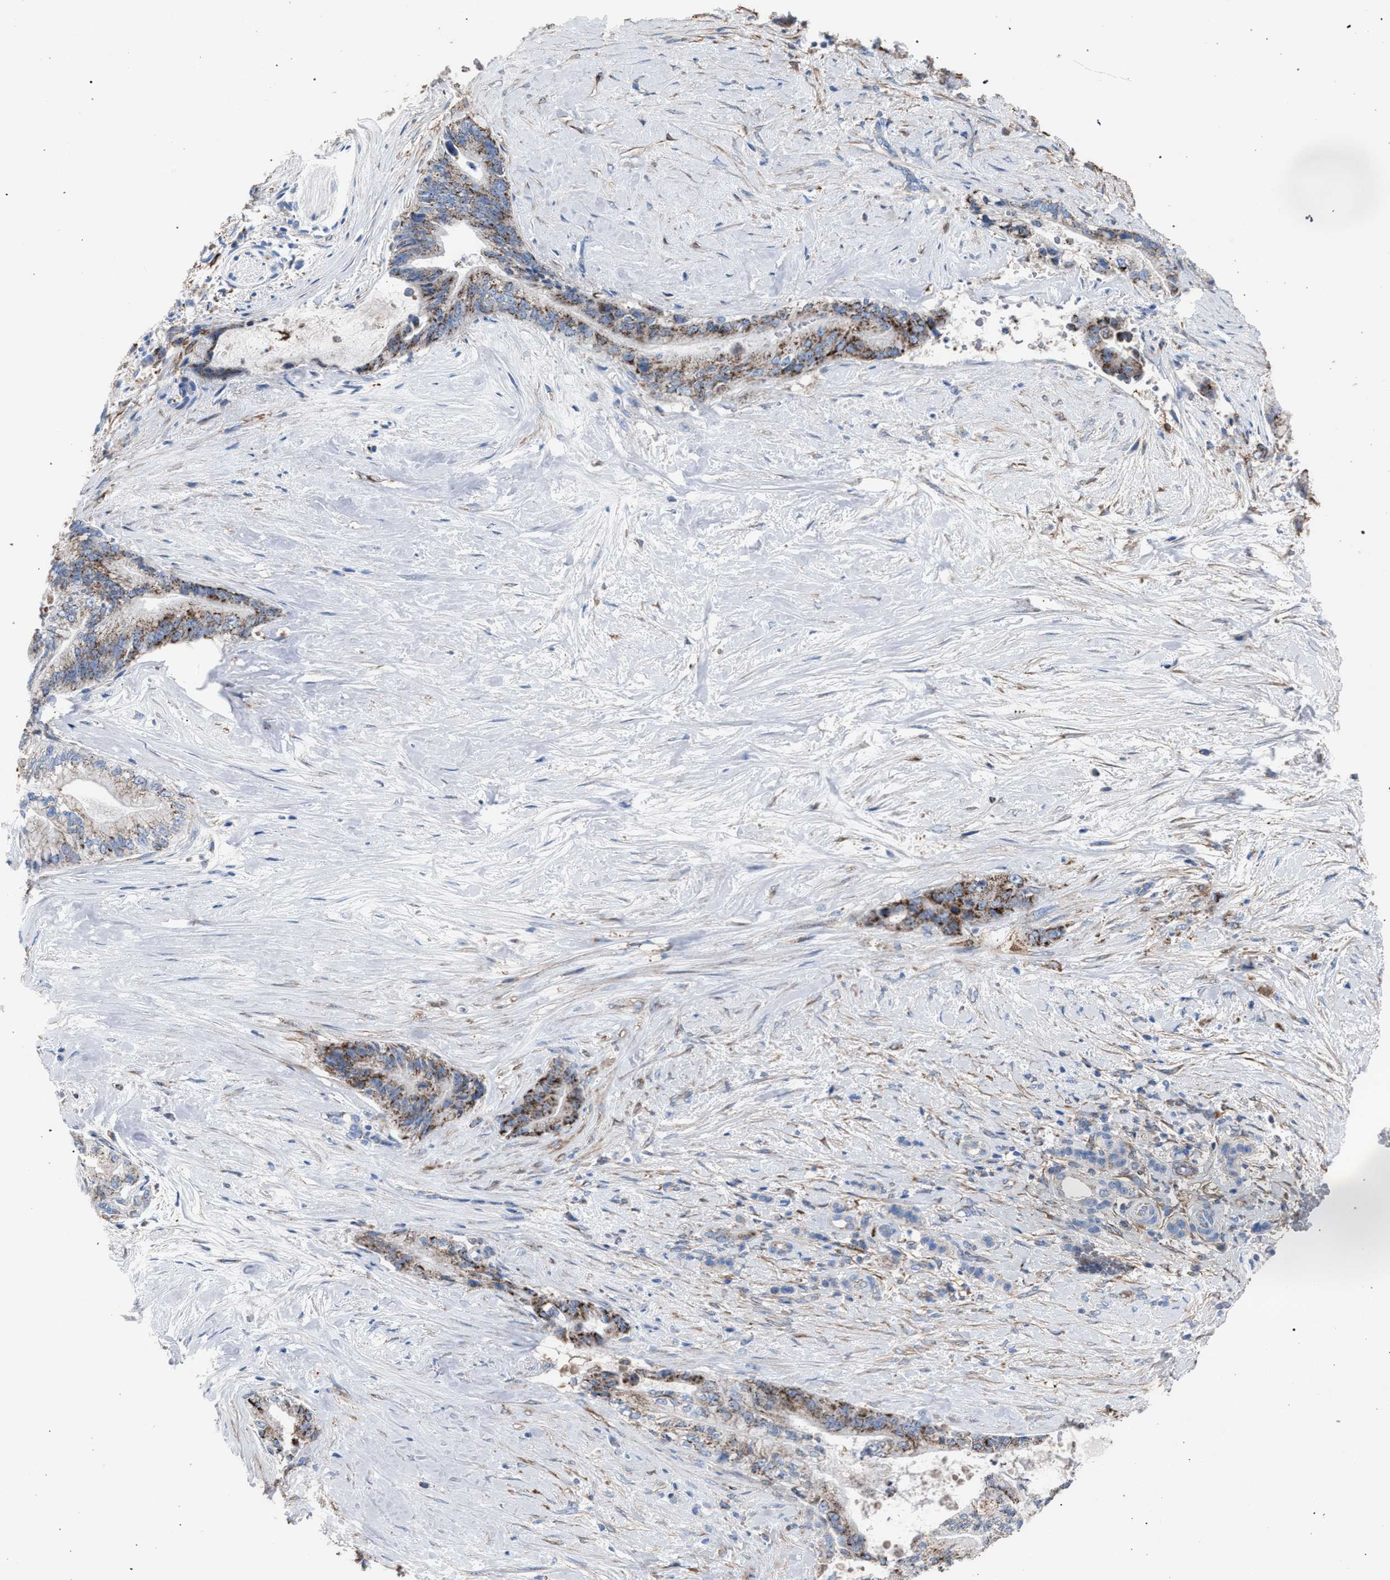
{"staining": {"intensity": "moderate", "quantity": ">75%", "location": "cytoplasmic/membranous"}, "tissue": "pancreatic cancer", "cell_type": "Tumor cells", "image_type": "cancer", "snomed": [{"axis": "morphology", "description": "Adenocarcinoma, NOS"}, {"axis": "topography", "description": "Pancreas"}], "caption": "A brown stain highlights moderate cytoplasmic/membranous positivity of a protein in adenocarcinoma (pancreatic) tumor cells.", "gene": "HSD17B4", "patient": {"sex": "male", "age": 59}}